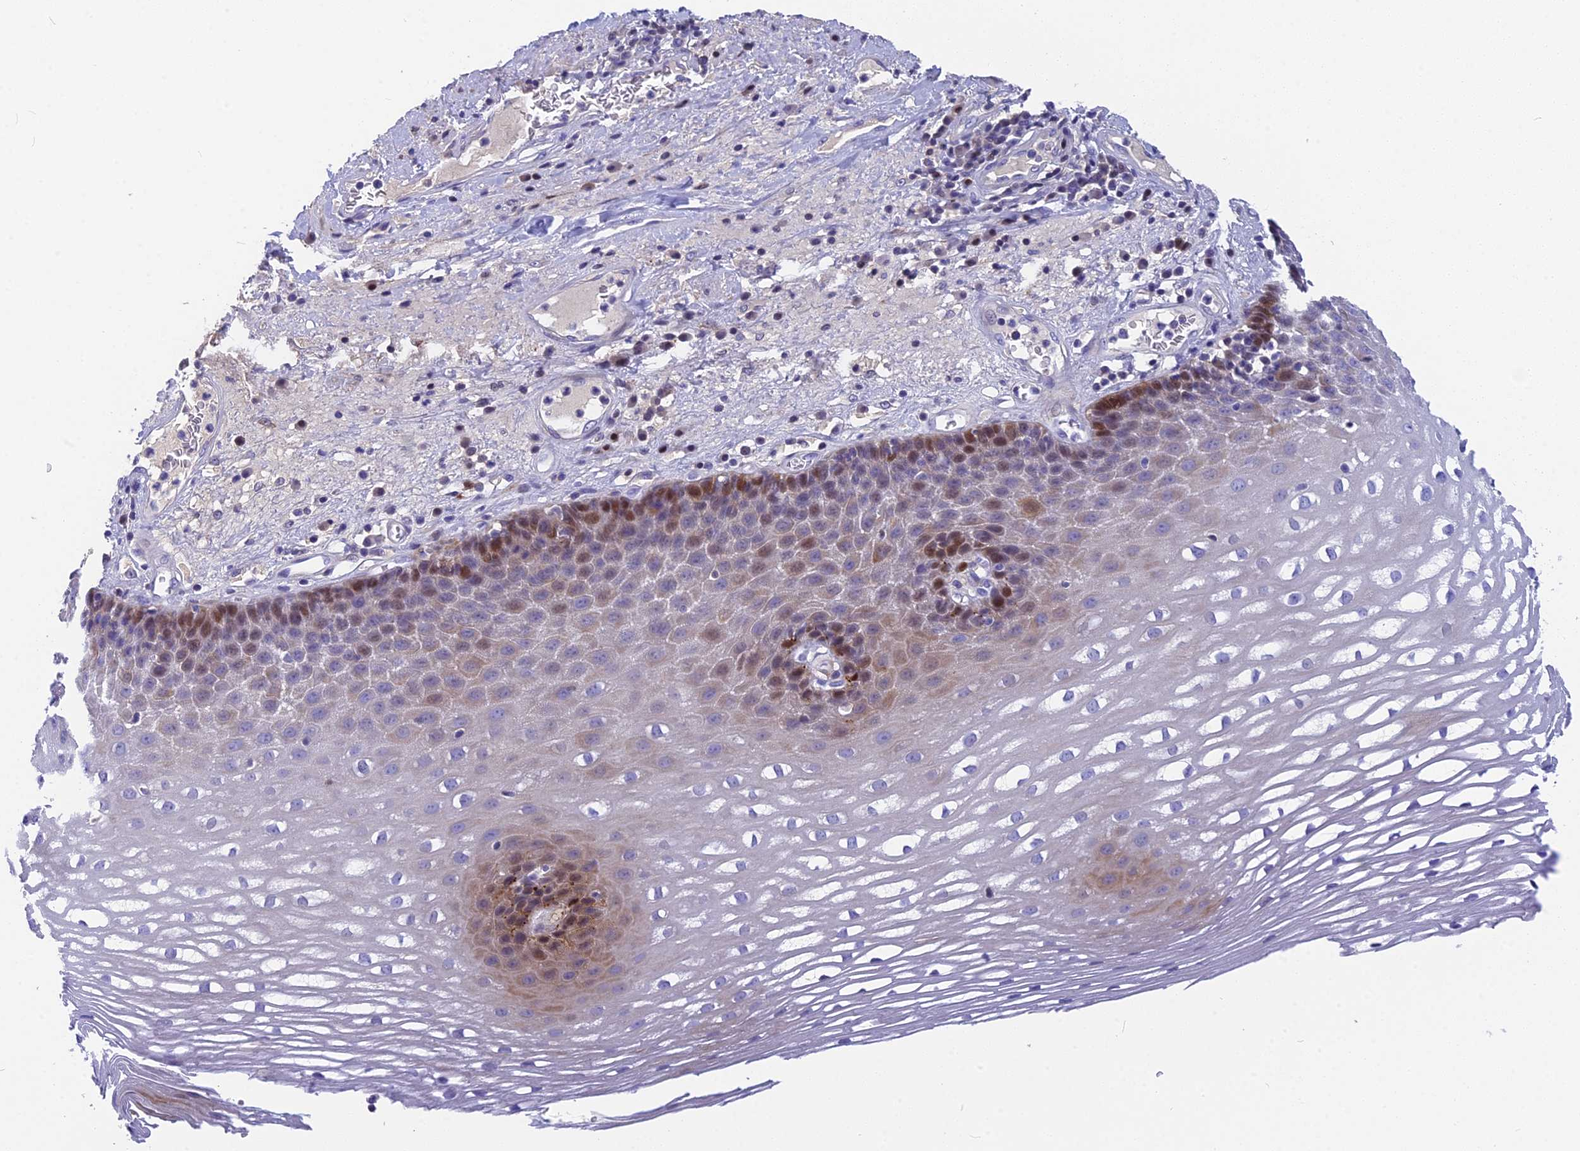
{"staining": {"intensity": "moderate", "quantity": "<25%", "location": "nuclear"}, "tissue": "esophagus", "cell_type": "Squamous epithelial cells", "image_type": "normal", "snomed": [{"axis": "morphology", "description": "Normal tissue, NOS"}, {"axis": "topography", "description": "Esophagus"}], "caption": "This image shows immunohistochemistry staining of benign esophagus, with low moderate nuclear positivity in approximately <25% of squamous epithelial cells.", "gene": "NKPD1", "patient": {"sex": "male", "age": 62}}